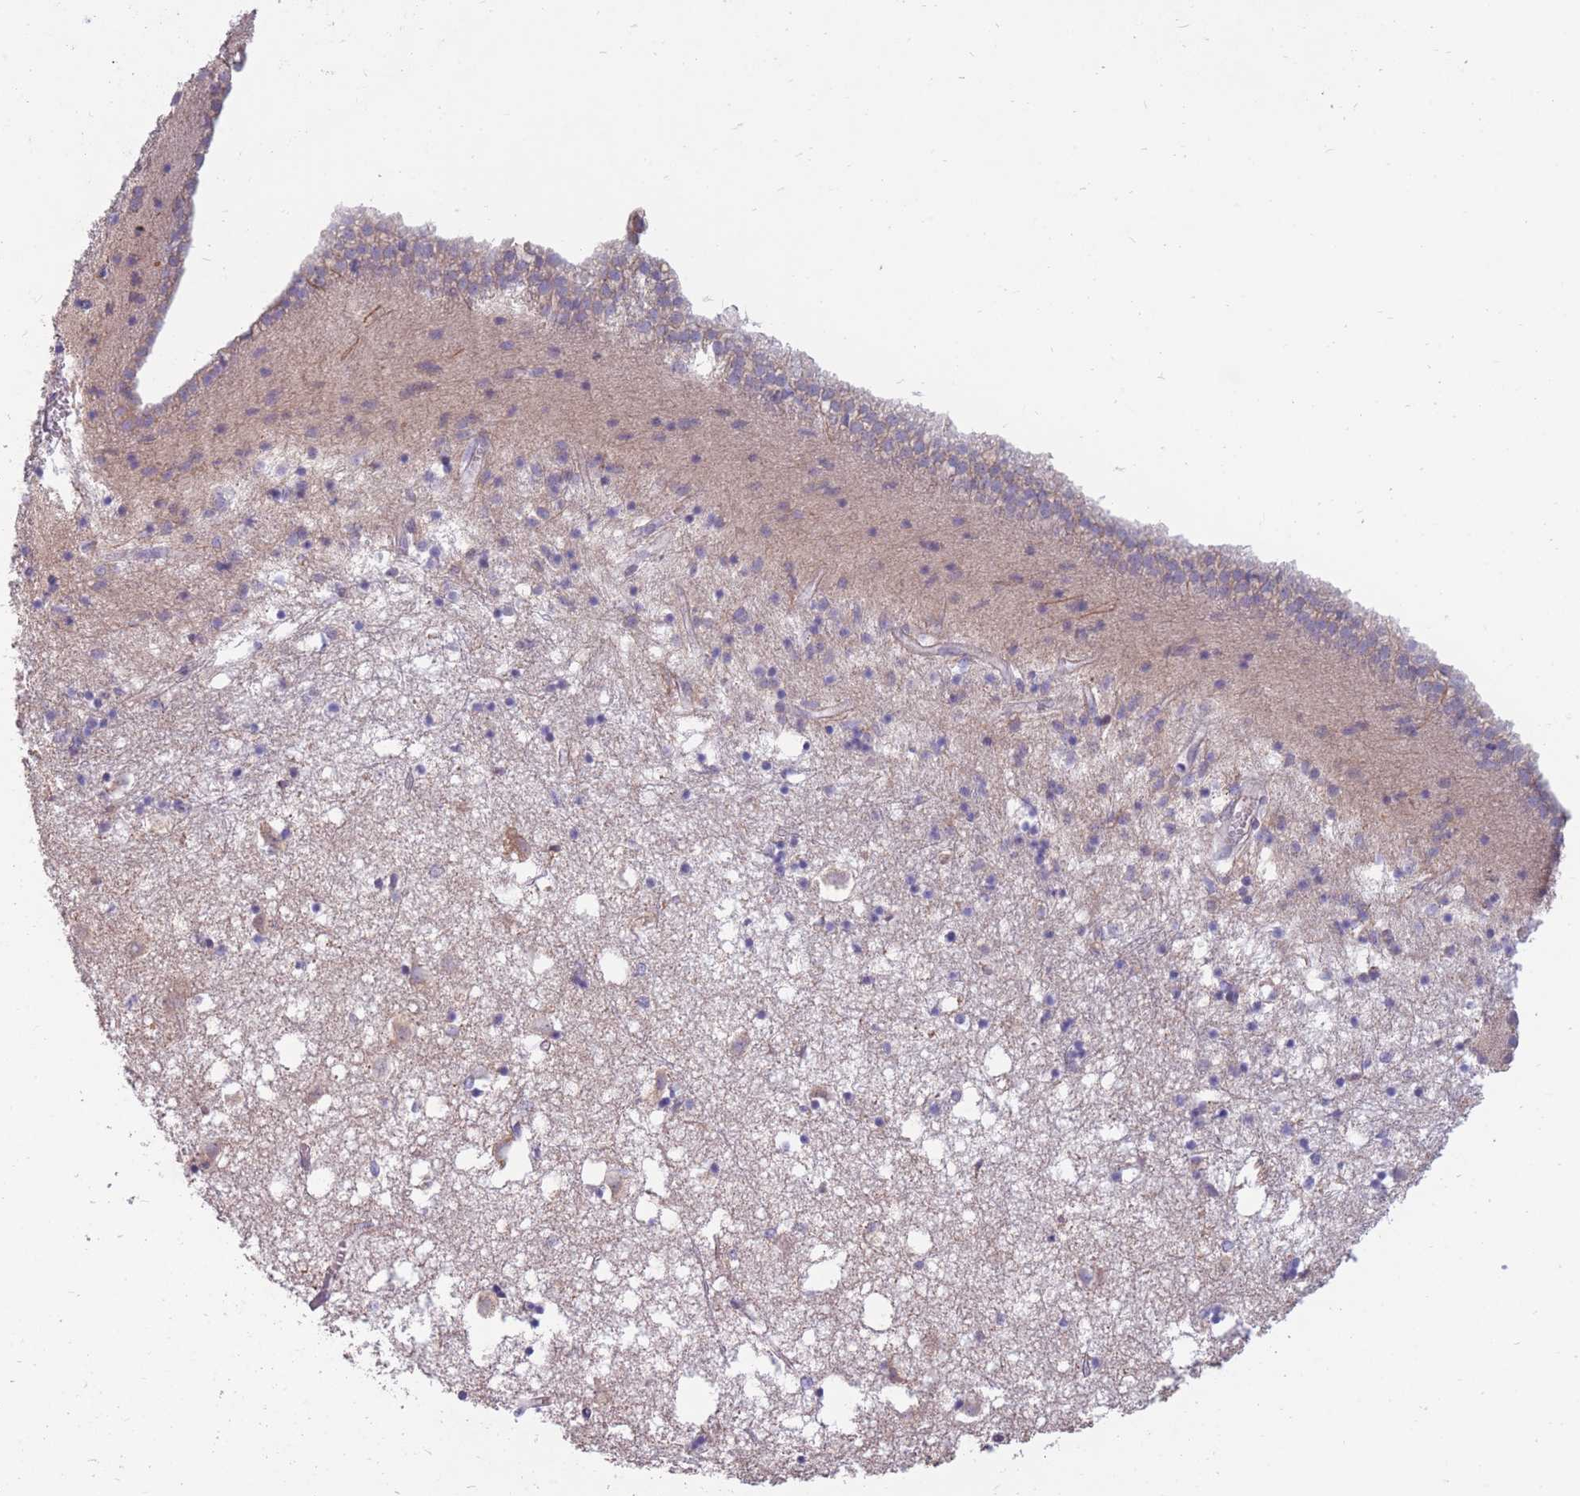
{"staining": {"intensity": "weak", "quantity": "<25%", "location": "cytoplasmic/membranous"}, "tissue": "caudate", "cell_type": "Glial cells", "image_type": "normal", "snomed": [{"axis": "morphology", "description": "Normal tissue, NOS"}, {"axis": "topography", "description": "Lateral ventricle wall"}], "caption": "Immunohistochemical staining of normal human caudate displays no significant staining in glial cells. (DAB (3,3'-diaminobenzidine) immunohistochemistry visualized using brightfield microscopy, high magnification).", "gene": "CCNQ", "patient": {"sex": "male", "age": 70}}